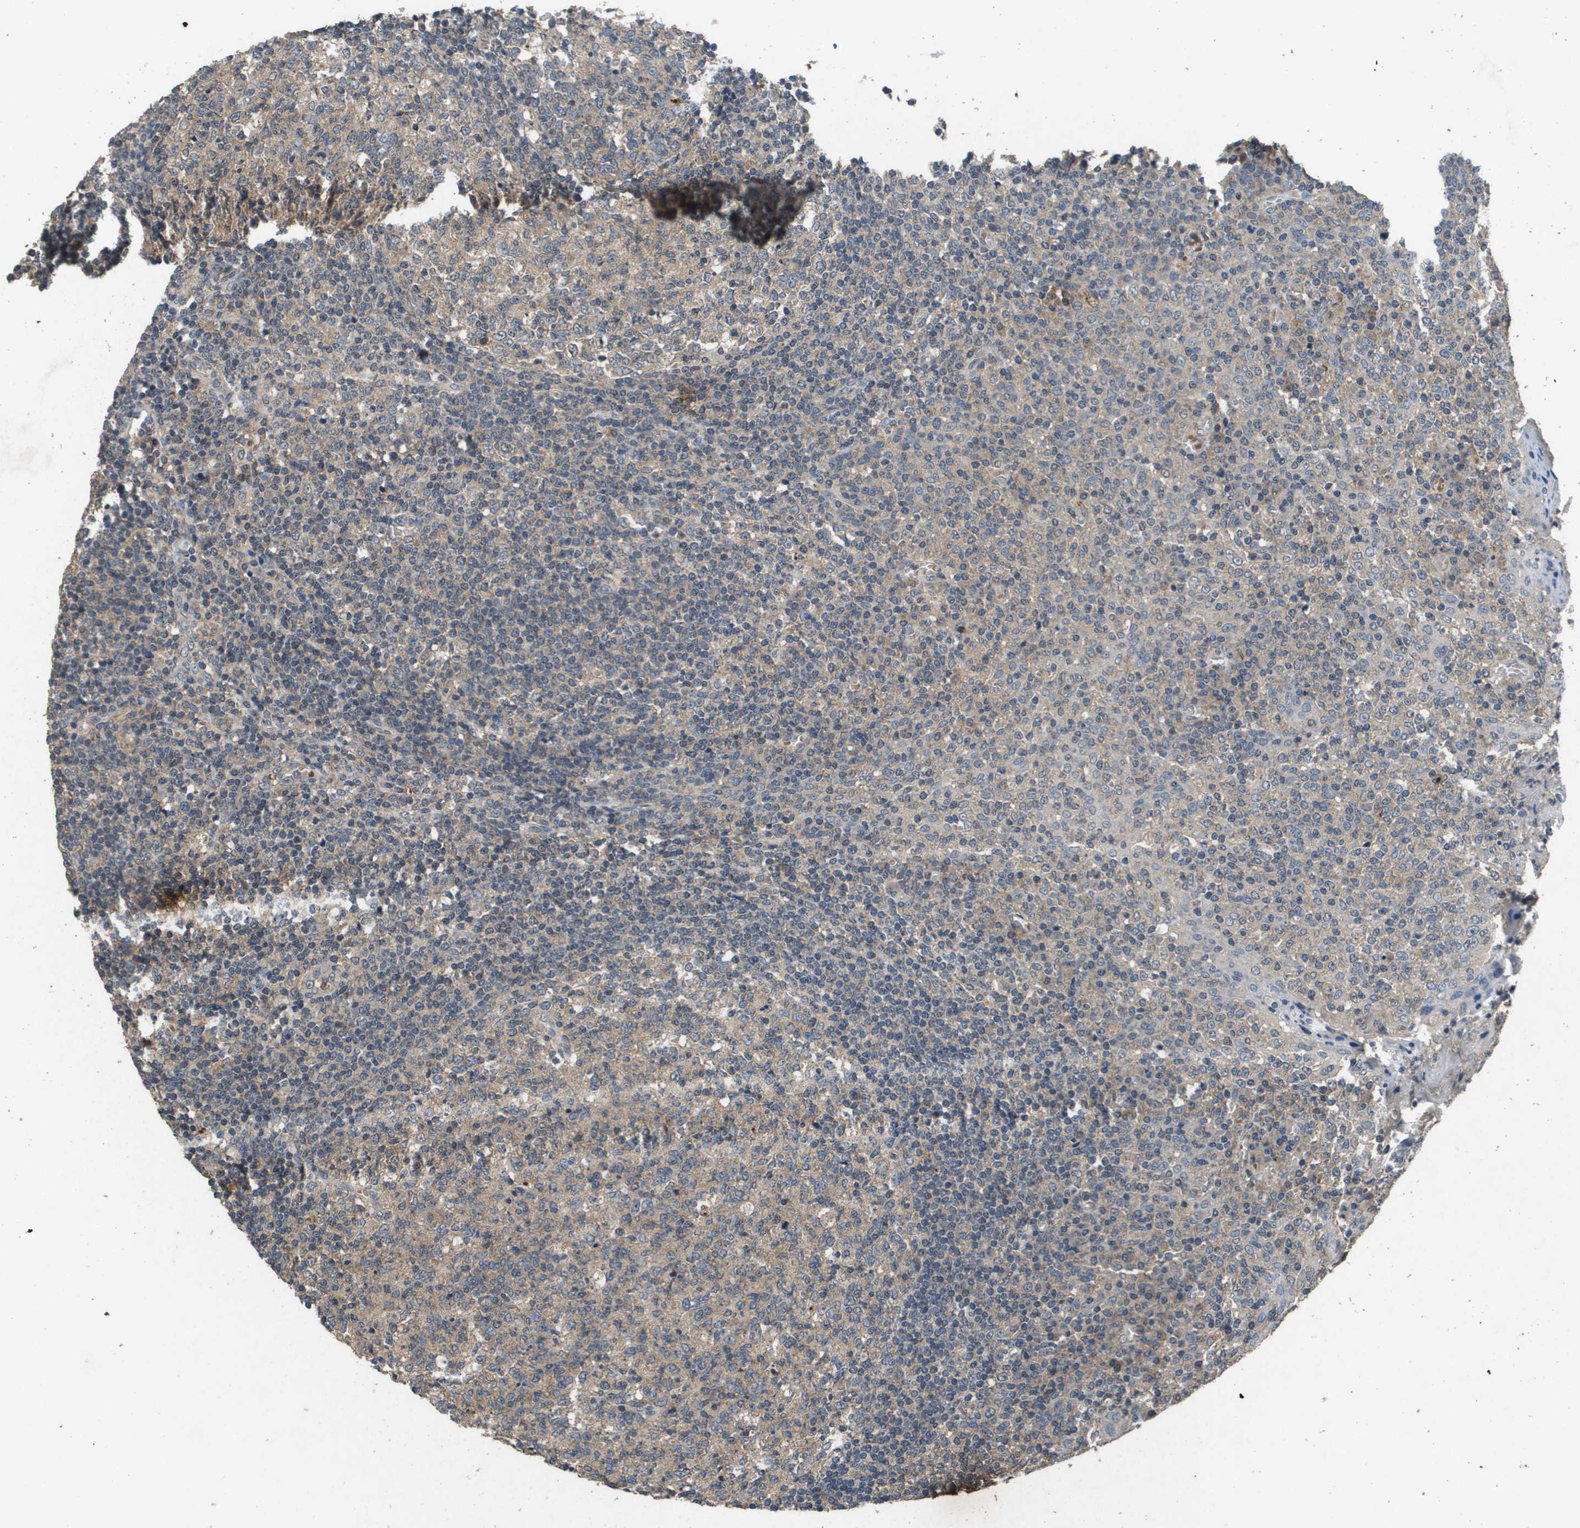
{"staining": {"intensity": "weak", "quantity": "25%-75%", "location": "cytoplasmic/membranous"}, "tissue": "tonsil", "cell_type": "Germinal center cells", "image_type": "normal", "snomed": [{"axis": "morphology", "description": "Normal tissue, NOS"}, {"axis": "topography", "description": "Tonsil"}], "caption": "Immunohistochemistry (IHC) (DAB (3,3'-diaminobenzidine)) staining of unremarkable human tonsil exhibits weak cytoplasmic/membranous protein staining in about 25%-75% of germinal center cells.", "gene": "PROC", "patient": {"sex": "female", "age": 19}}